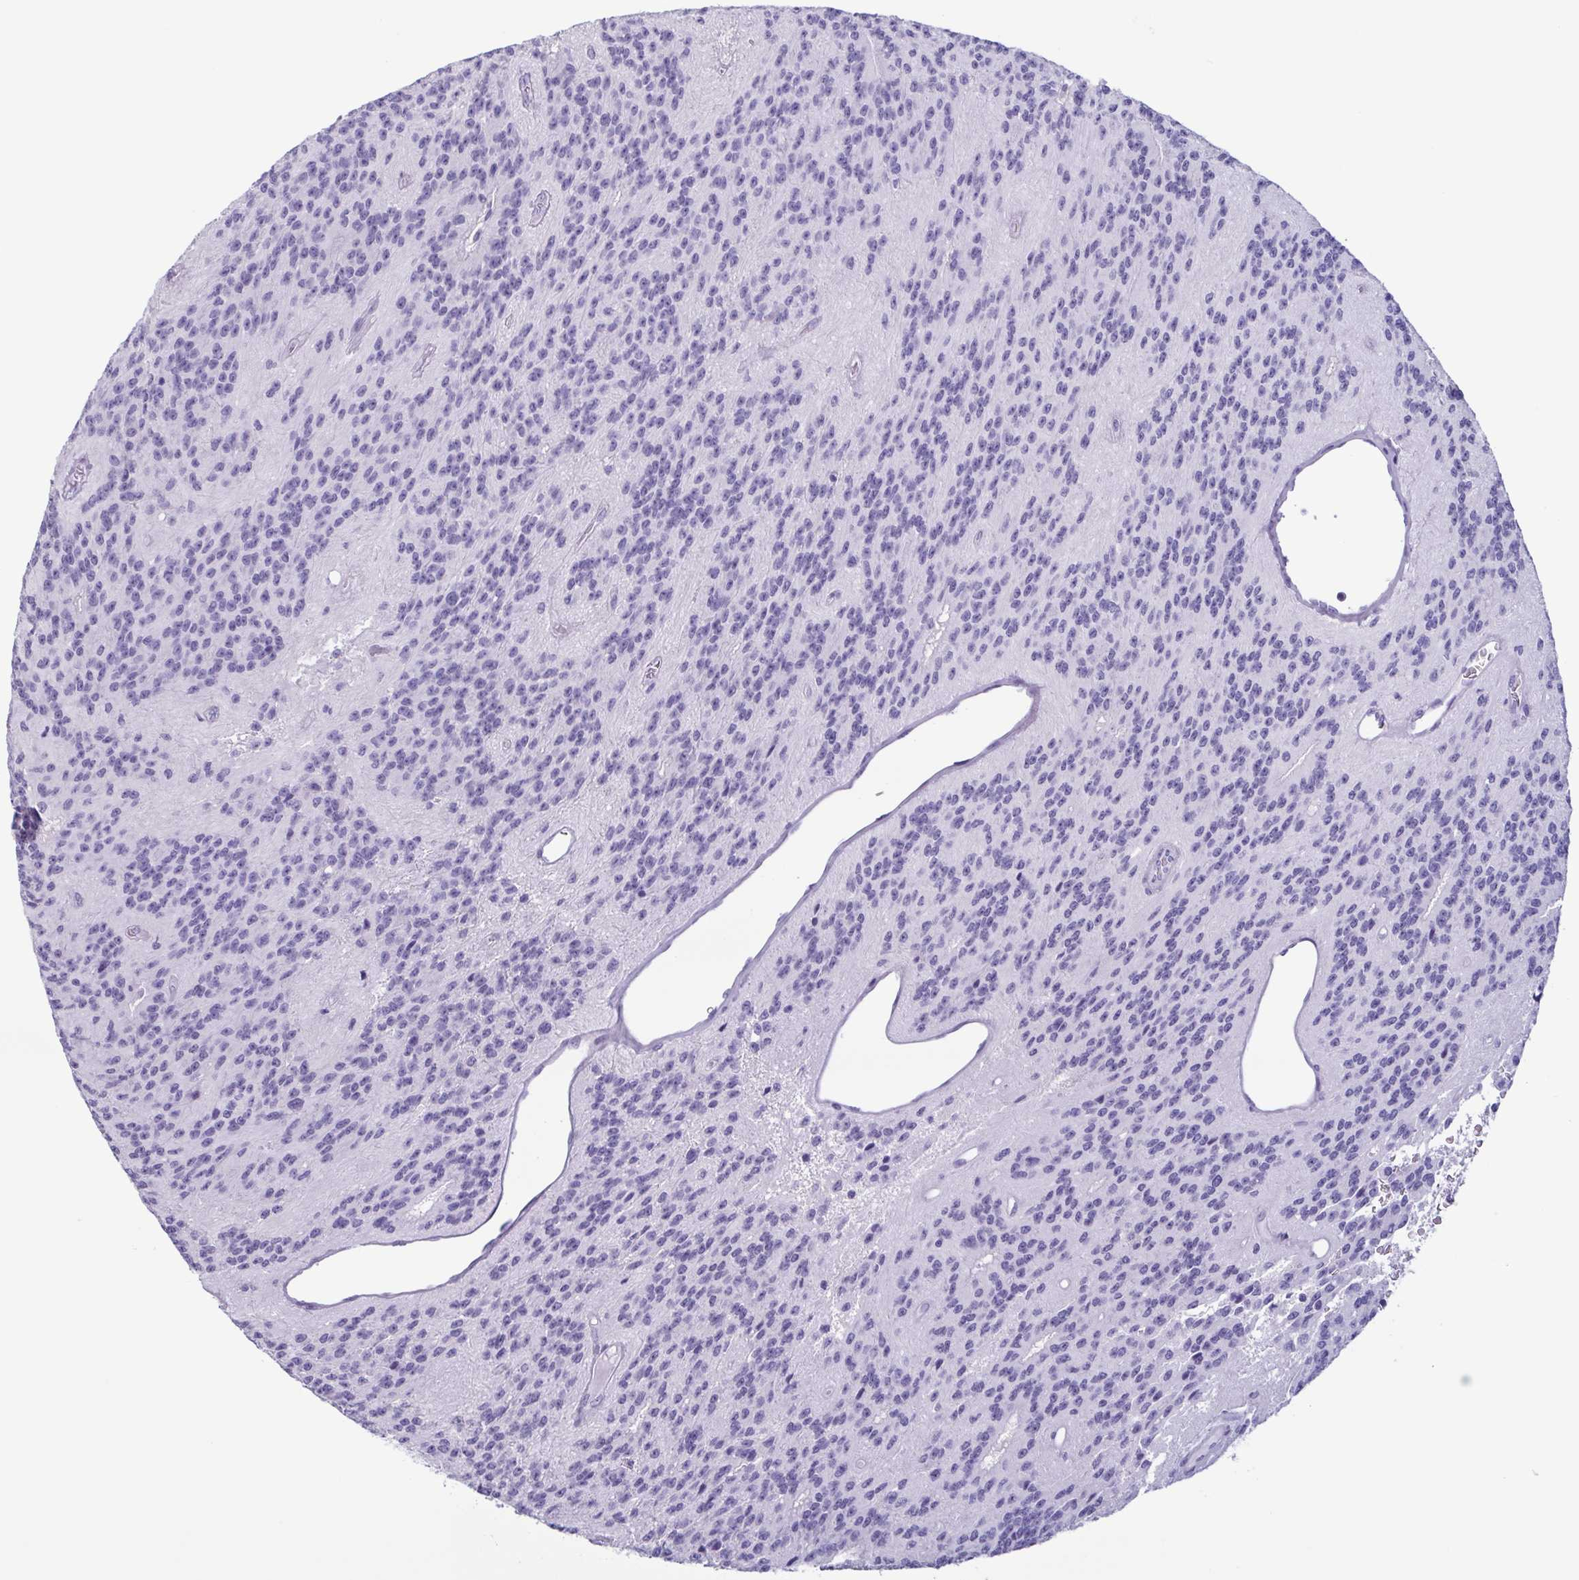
{"staining": {"intensity": "negative", "quantity": "none", "location": "none"}, "tissue": "glioma", "cell_type": "Tumor cells", "image_type": "cancer", "snomed": [{"axis": "morphology", "description": "Glioma, malignant, Low grade"}, {"axis": "topography", "description": "Brain"}], "caption": "IHC histopathology image of neoplastic tissue: human glioma stained with DAB (3,3'-diaminobenzidine) demonstrates no significant protein staining in tumor cells. (Brightfield microscopy of DAB immunohistochemistry at high magnification).", "gene": "LTF", "patient": {"sex": "male", "age": 31}}